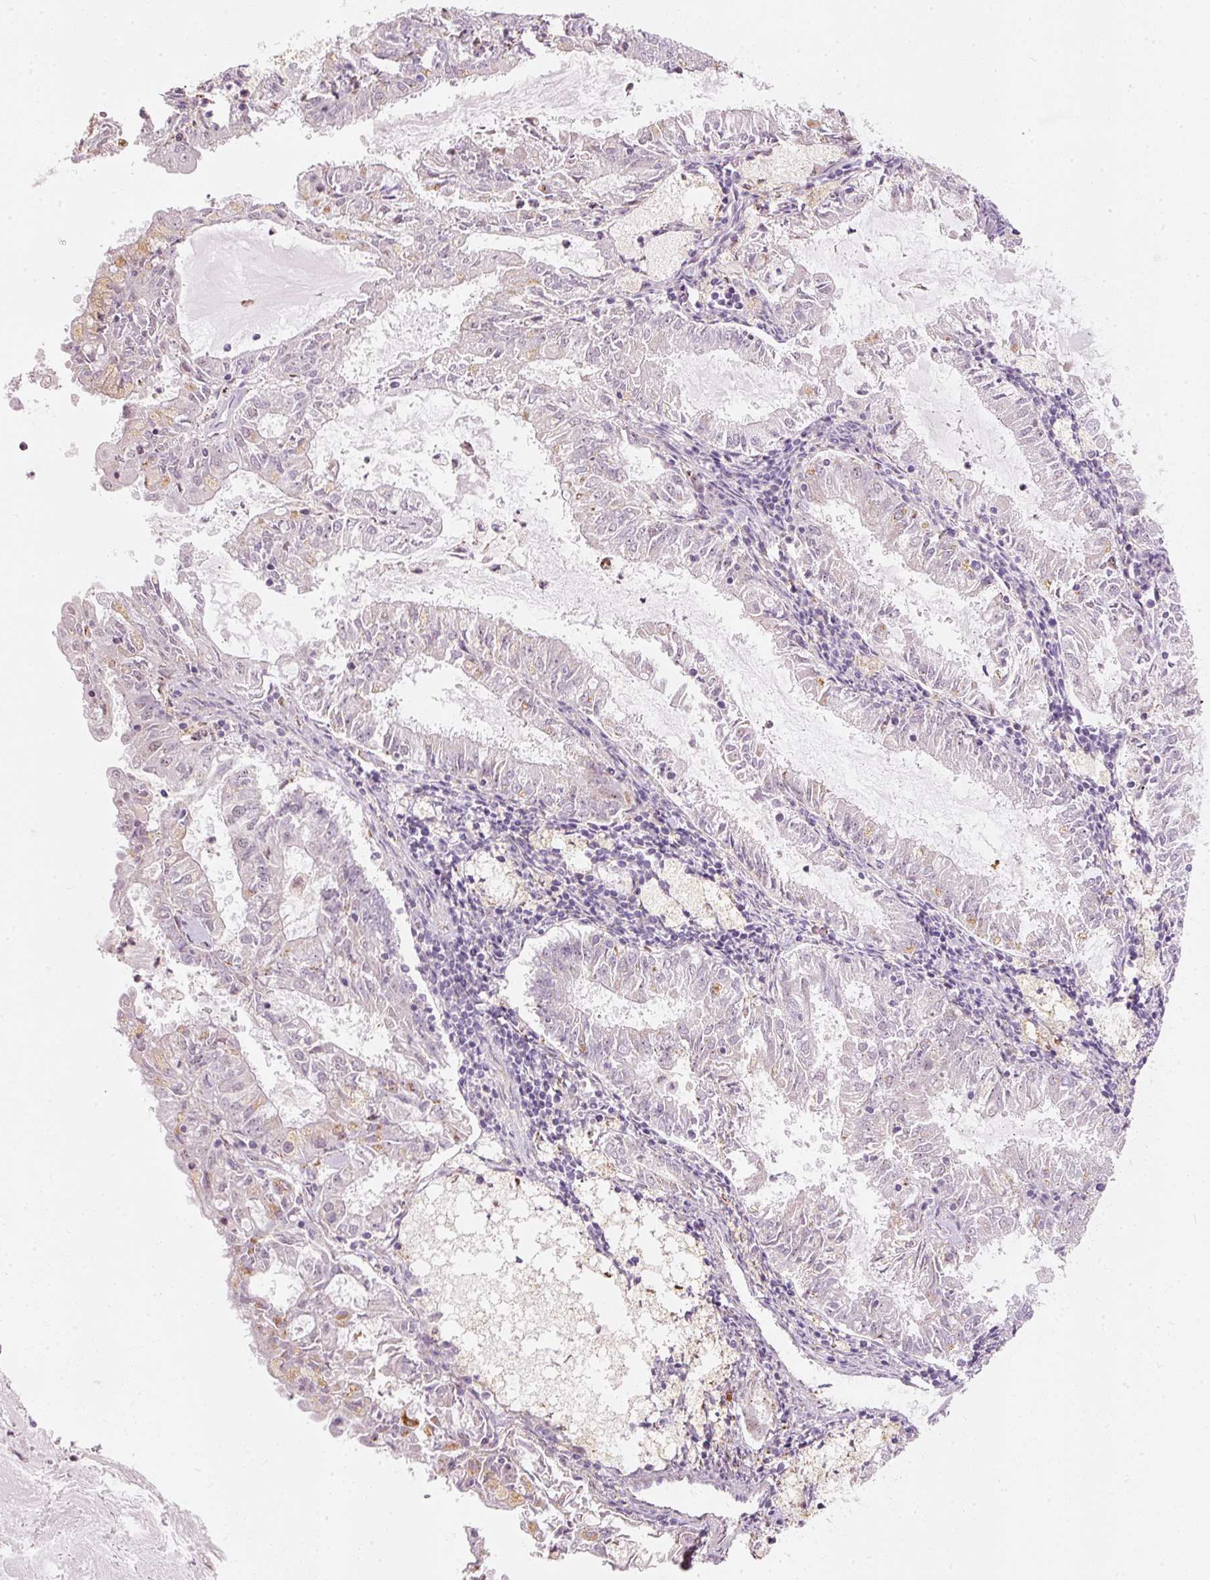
{"staining": {"intensity": "negative", "quantity": "none", "location": "none"}, "tissue": "endometrial cancer", "cell_type": "Tumor cells", "image_type": "cancer", "snomed": [{"axis": "morphology", "description": "Adenocarcinoma, NOS"}, {"axis": "topography", "description": "Endometrium"}], "caption": "Photomicrograph shows no significant protein positivity in tumor cells of endometrial cancer (adenocarcinoma).", "gene": "RNF39", "patient": {"sex": "female", "age": 57}}